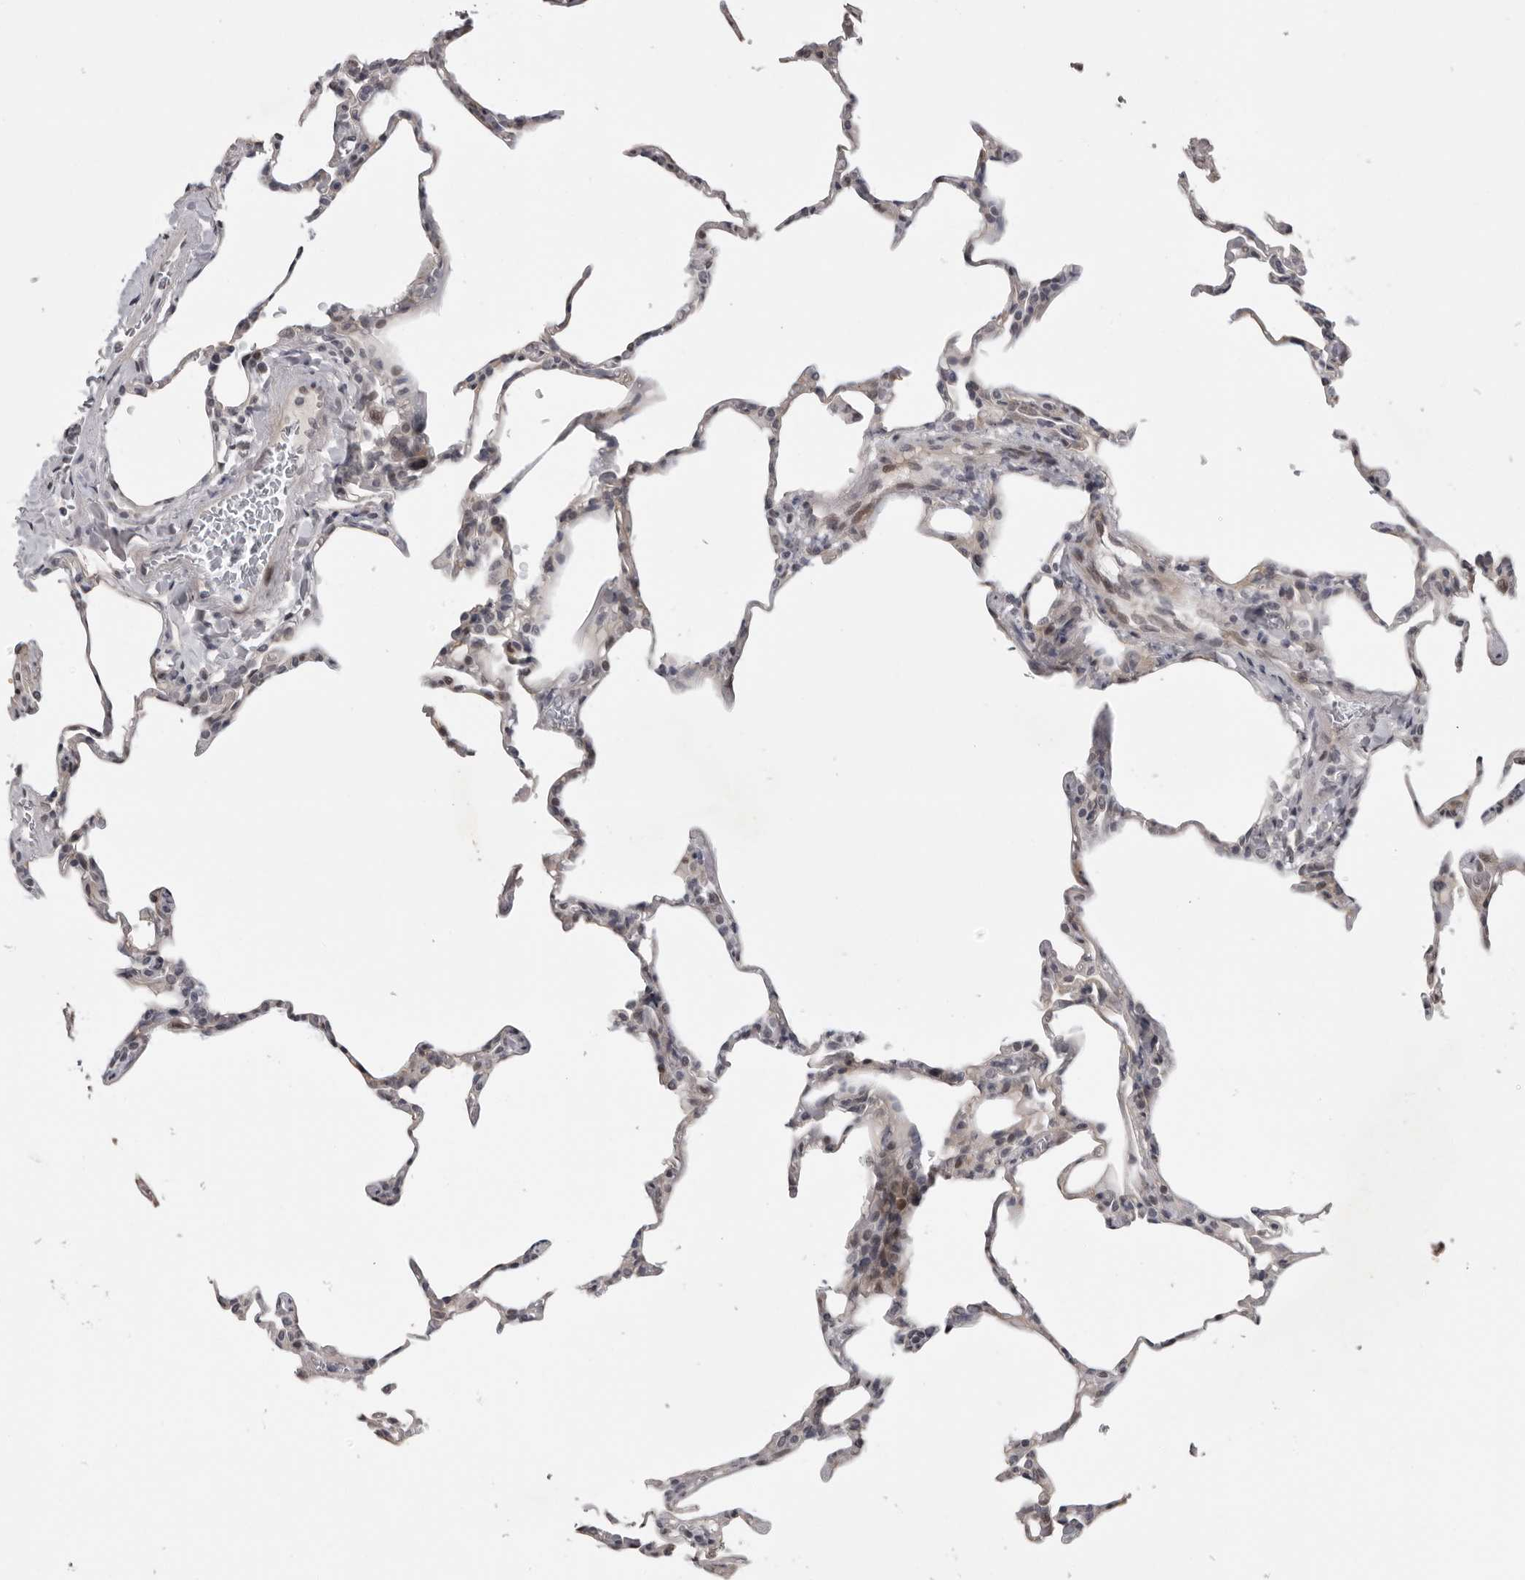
{"staining": {"intensity": "negative", "quantity": "none", "location": "none"}, "tissue": "lung", "cell_type": "Alveolar cells", "image_type": "normal", "snomed": [{"axis": "morphology", "description": "Normal tissue, NOS"}, {"axis": "topography", "description": "Lung"}], "caption": "A high-resolution photomicrograph shows IHC staining of normal lung, which reveals no significant staining in alveolar cells.", "gene": "PRRX2", "patient": {"sex": "male", "age": 20}}